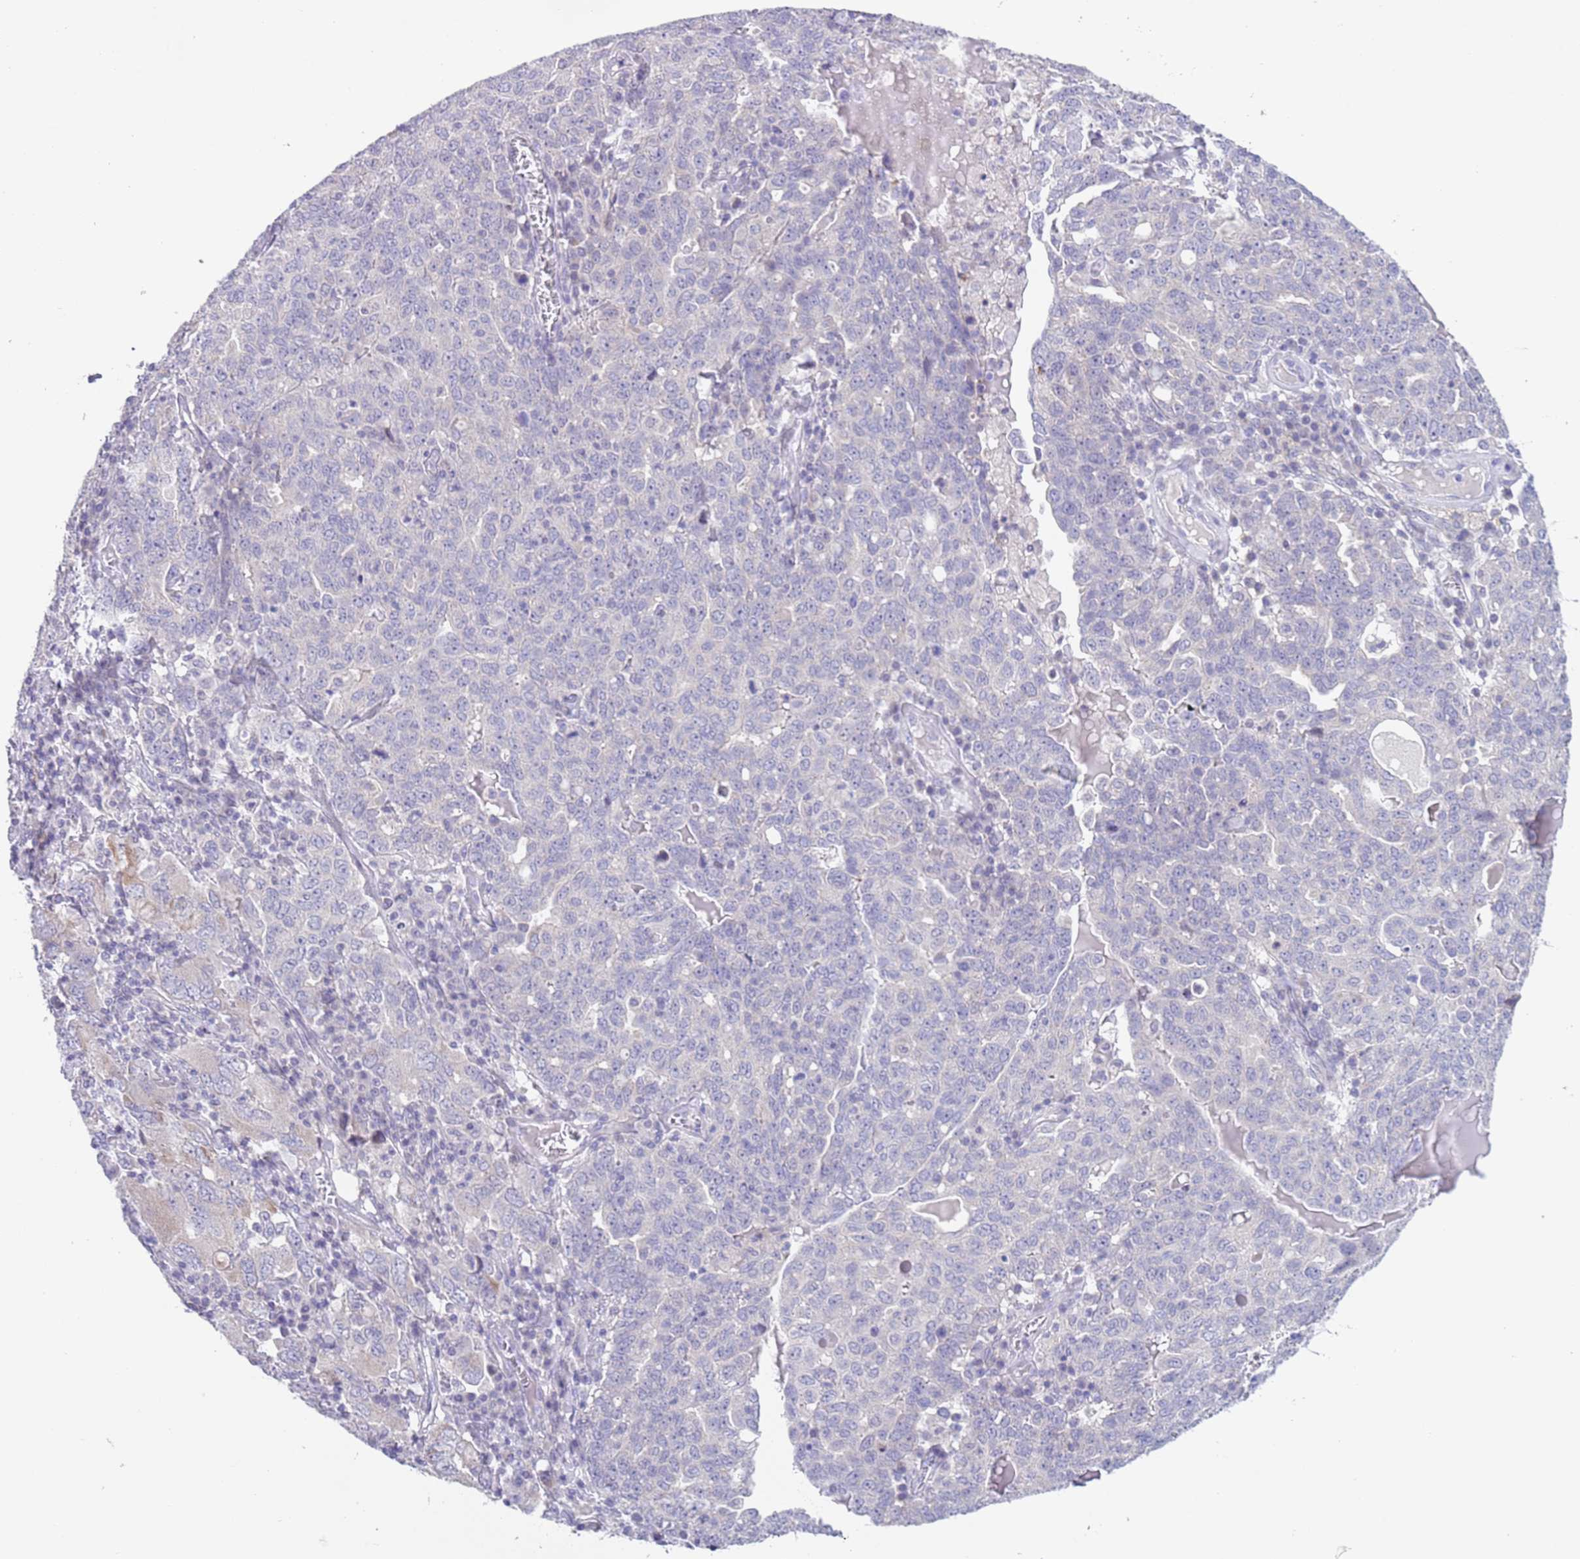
{"staining": {"intensity": "negative", "quantity": "none", "location": "none"}, "tissue": "ovarian cancer", "cell_type": "Tumor cells", "image_type": "cancer", "snomed": [{"axis": "morphology", "description": "Carcinoma, endometroid"}, {"axis": "topography", "description": "Ovary"}], "caption": "Endometroid carcinoma (ovarian) was stained to show a protein in brown. There is no significant expression in tumor cells.", "gene": "SPIRE2", "patient": {"sex": "female", "age": 62}}